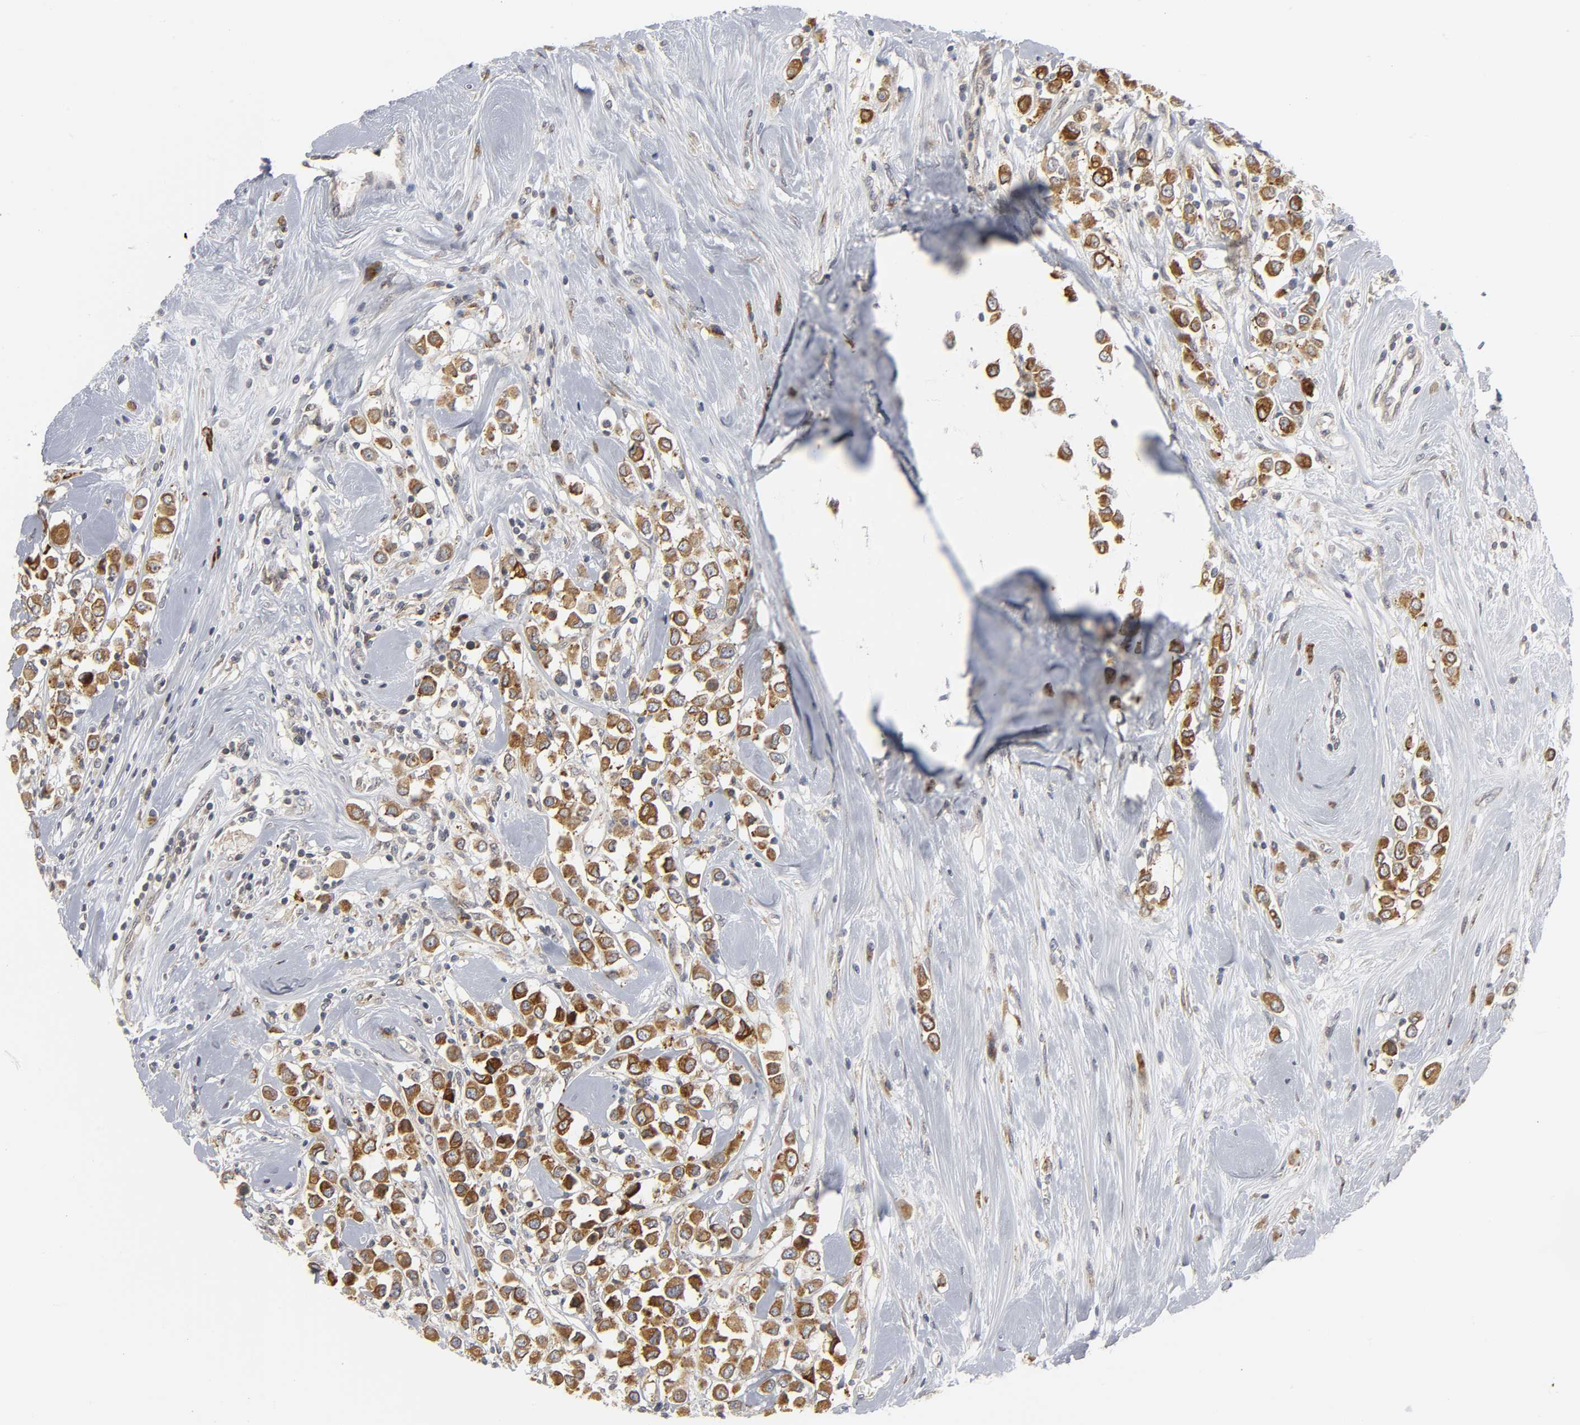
{"staining": {"intensity": "strong", "quantity": ">75%", "location": "cytoplasmic/membranous"}, "tissue": "breast cancer", "cell_type": "Tumor cells", "image_type": "cancer", "snomed": [{"axis": "morphology", "description": "Duct carcinoma"}, {"axis": "topography", "description": "Breast"}], "caption": "A photomicrograph of breast cancer (infiltrating ductal carcinoma) stained for a protein reveals strong cytoplasmic/membranous brown staining in tumor cells.", "gene": "ASB6", "patient": {"sex": "female", "age": 61}}